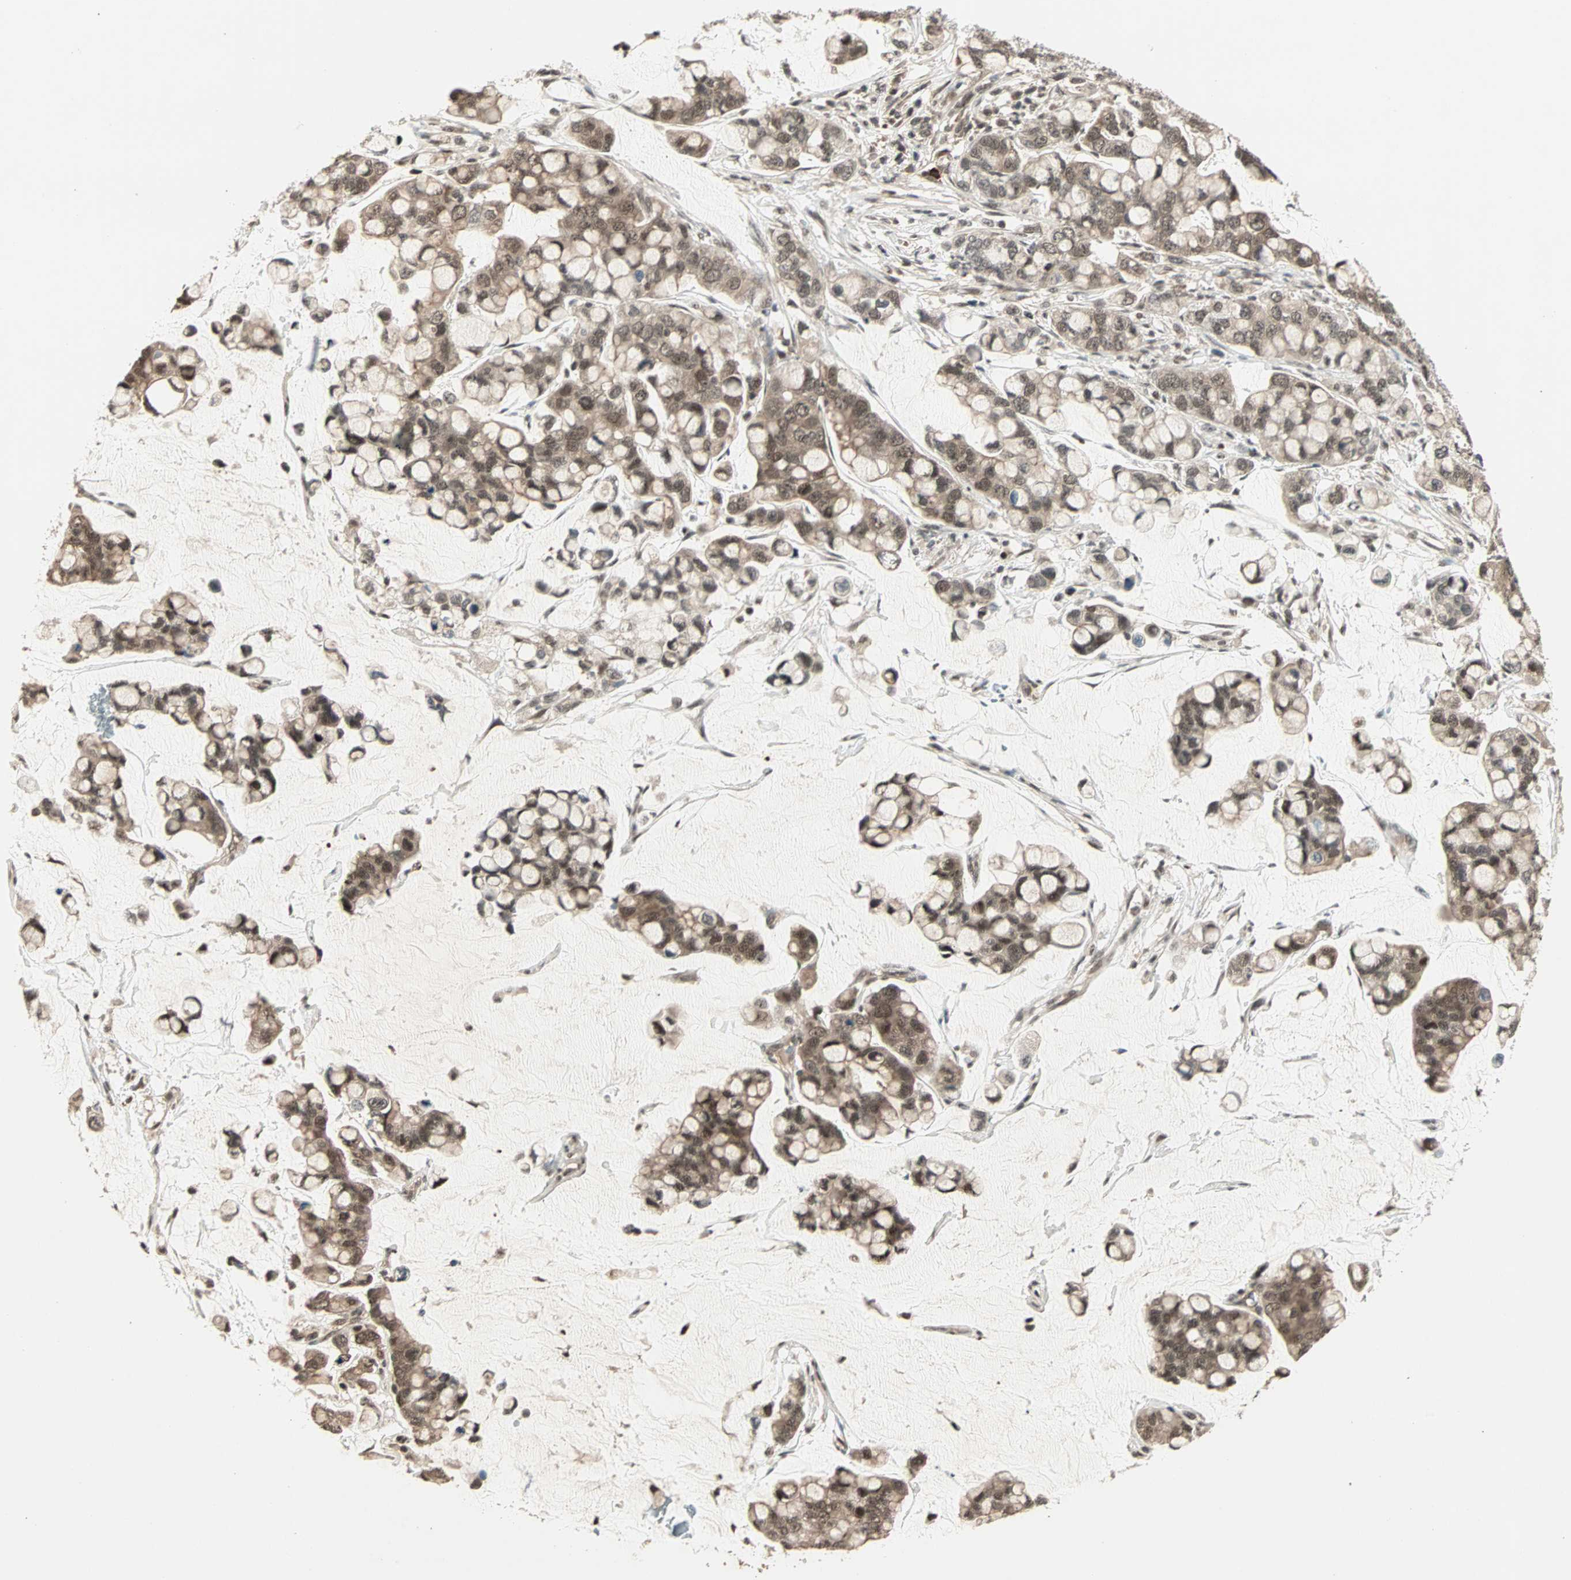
{"staining": {"intensity": "weak", "quantity": ">75%", "location": "cytoplasmic/membranous,nuclear"}, "tissue": "stomach cancer", "cell_type": "Tumor cells", "image_type": "cancer", "snomed": [{"axis": "morphology", "description": "Adenocarcinoma, NOS"}, {"axis": "topography", "description": "Stomach, lower"}], "caption": "A brown stain highlights weak cytoplasmic/membranous and nuclear expression of a protein in human stomach adenocarcinoma tumor cells.", "gene": "ZNF701", "patient": {"sex": "male", "age": 84}}